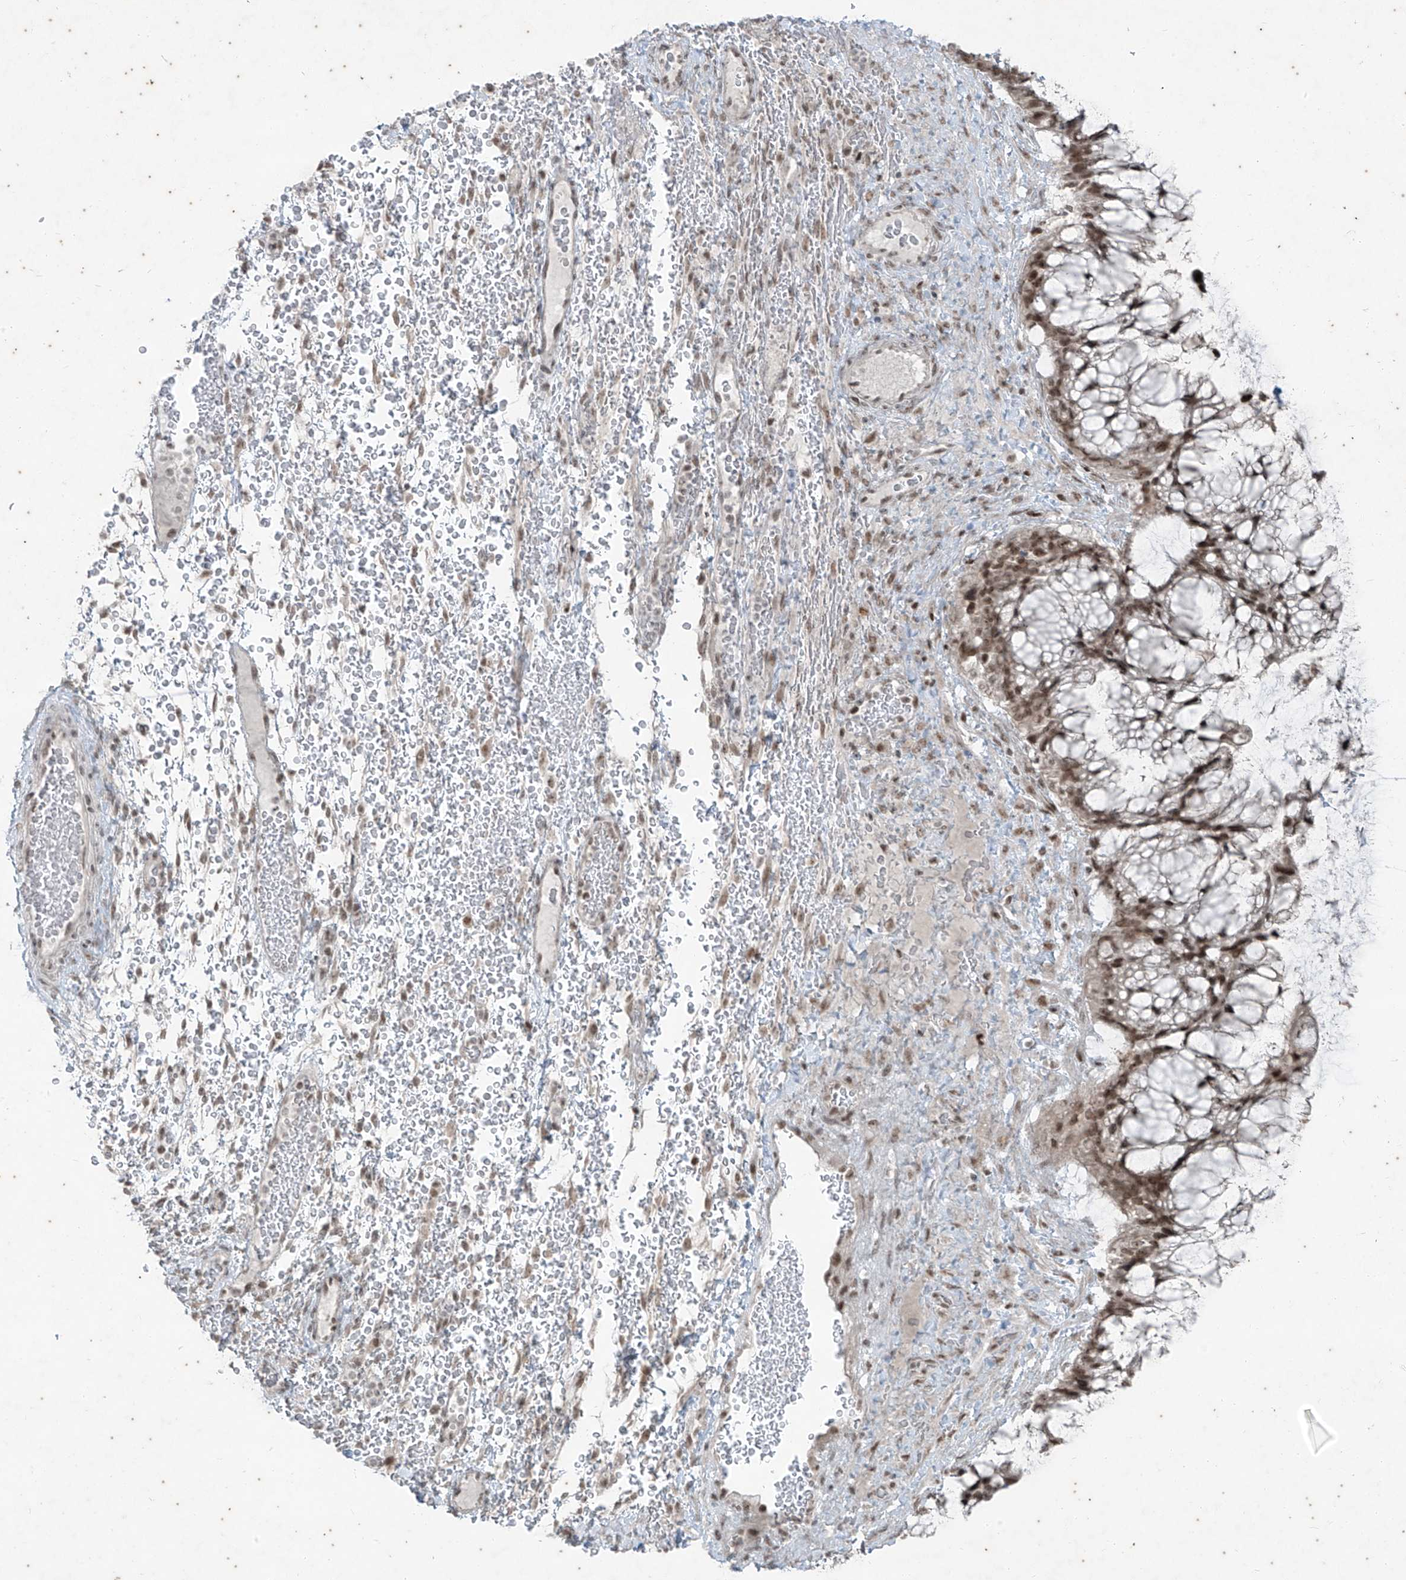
{"staining": {"intensity": "strong", "quantity": ">75%", "location": "nuclear"}, "tissue": "ovarian cancer", "cell_type": "Tumor cells", "image_type": "cancer", "snomed": [{"axis": "morphology", "description": "Cystadenocarcinoma, mucinous, NOS"}, {"axis": "topography", "description": "Ovary"}], "caption": "Strong nuclear expression is appreciated in about >75% of tumor cells in ovarian mucinous cystadenocarcinoma.", "gene": "ZNF354B", "patient": {"sex": "female", "age": 37}}